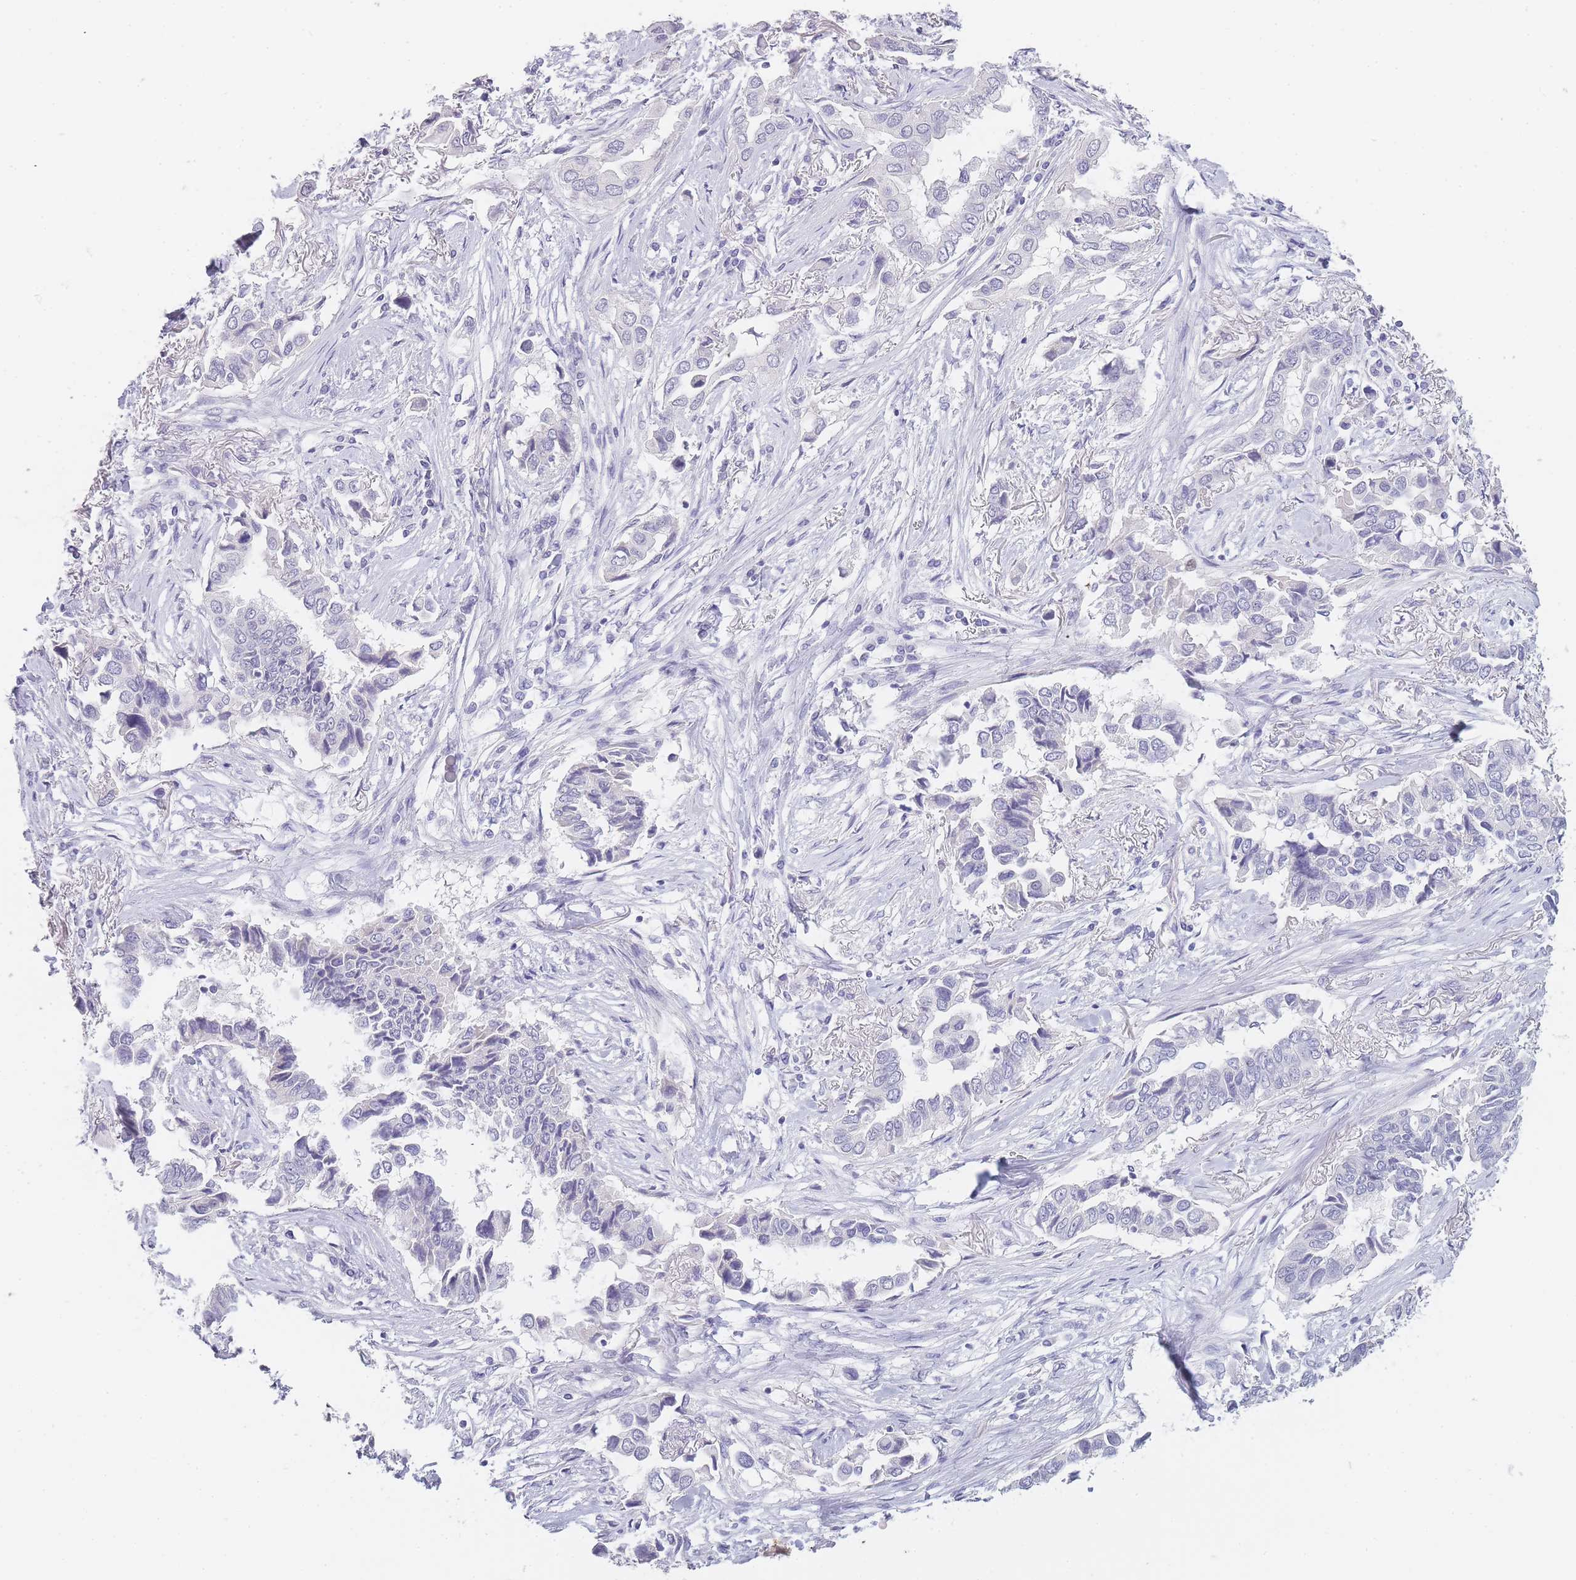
{"staining": {"intensity": "negative", "quantity": "none", "location": "none"}, "tissue": "lung cancer", "cell_type": "Tumor cells", "image_type": "cancer", "snomed": [{"axis": "morphology", "description": "Adenocarcinoma, NOS"}, {"axis": "topography", "description": "Lung"}], "caption": "Human lung cancer stained for a protein using immunohistochemistry (IHC) shows no expression in tumor cells.", "gene": "INS", "patient": {"sex": "female", "age": 76}}